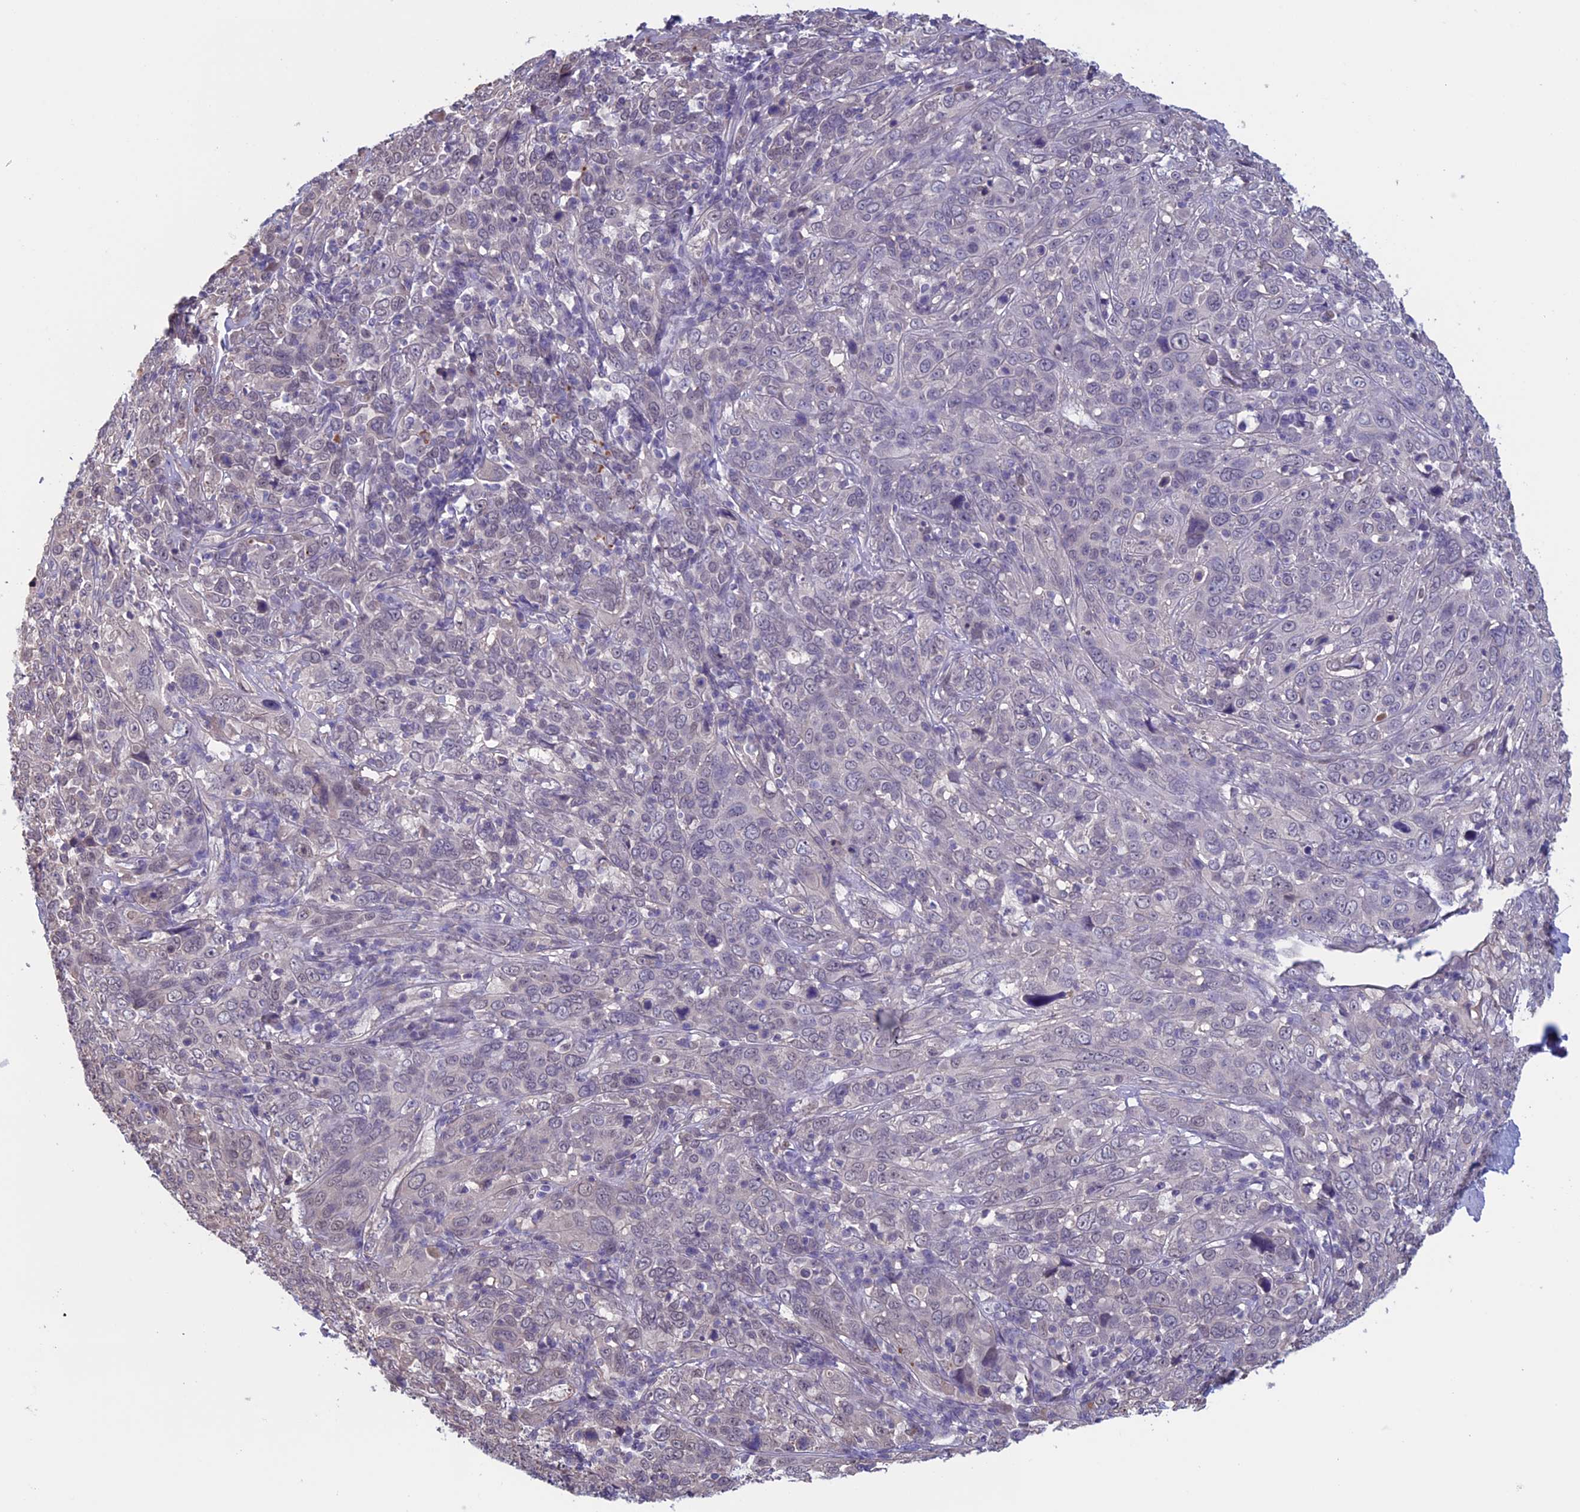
{"staining": {"intensity": "weak", "quantity": "<25%", "location": "nuclear"}, "tissue": "cervical cancer", "cell_type": "Tumor cells", "image_type": "cancer", "snomed": [{"axis": "morphology", "description": "Squamous cell carcinoma, NOS"}, {"axis": "topography", "description": "Cervix"}], "caption": "Tumor cells show no significant staining in squamous cell carcinoma (cervical).", "gene": "SLC1A6", "patient": {"sex": "female", "age": 46}}